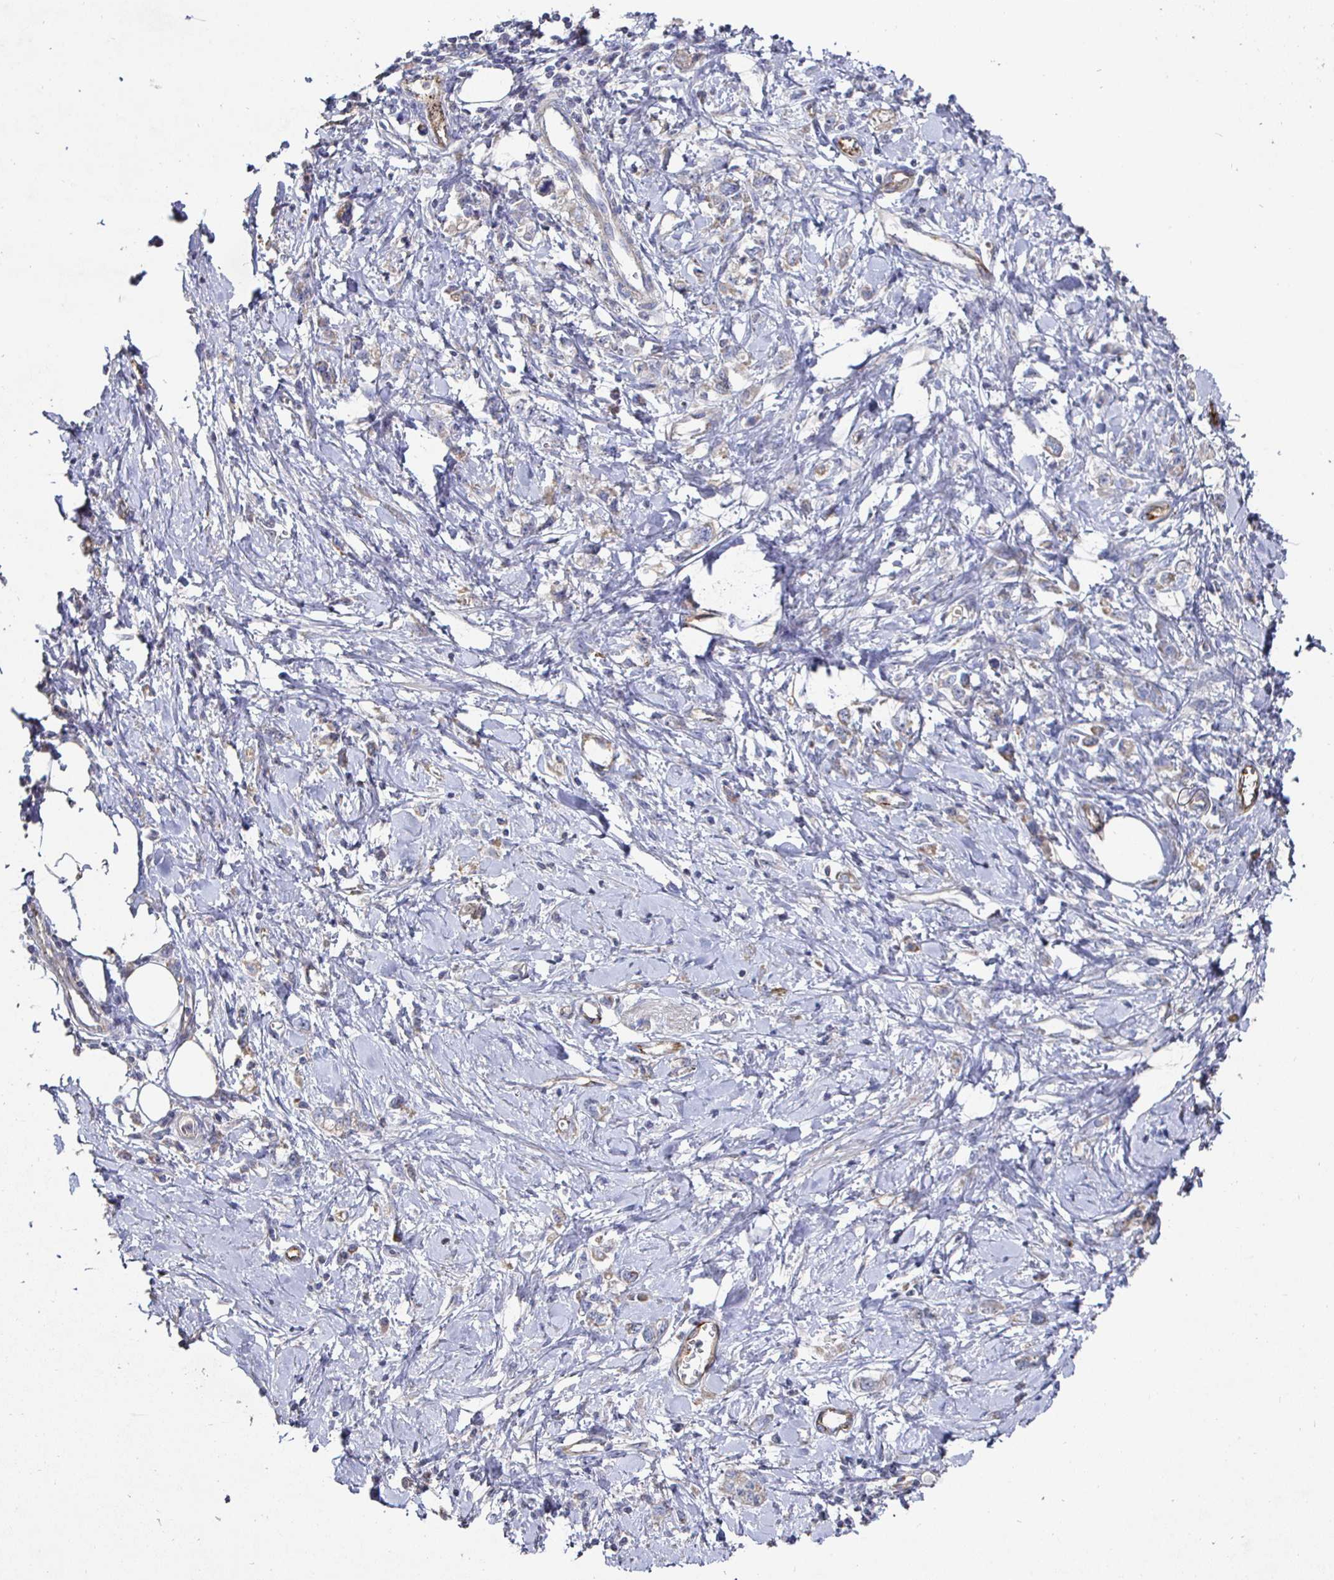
{"staining": {"intensity": "weak", "quantity": ">75%", "location": "cytoplasmic/membranous"}, "tissue": "stomach cancer", "cell_type": "Tumor cells", "image_type": "cancer", "snomed": [{"axis": "morphology", "description": "Adenocarcinoma, NOS"}, {"axis": "topography", "description": "Stomach"}], "caption": "Protein expression analysis of adenocarcinoma (stomach) shows weak cytoplasmic/membranous positivity in approximately >75% of tumor cells. (DAB (3,3'-diaminobenzidine) = brown stain, brightfield microscopy at high magnification).", "gene": "NRSN1", "patient": {"sex": "female", "age": 76}}